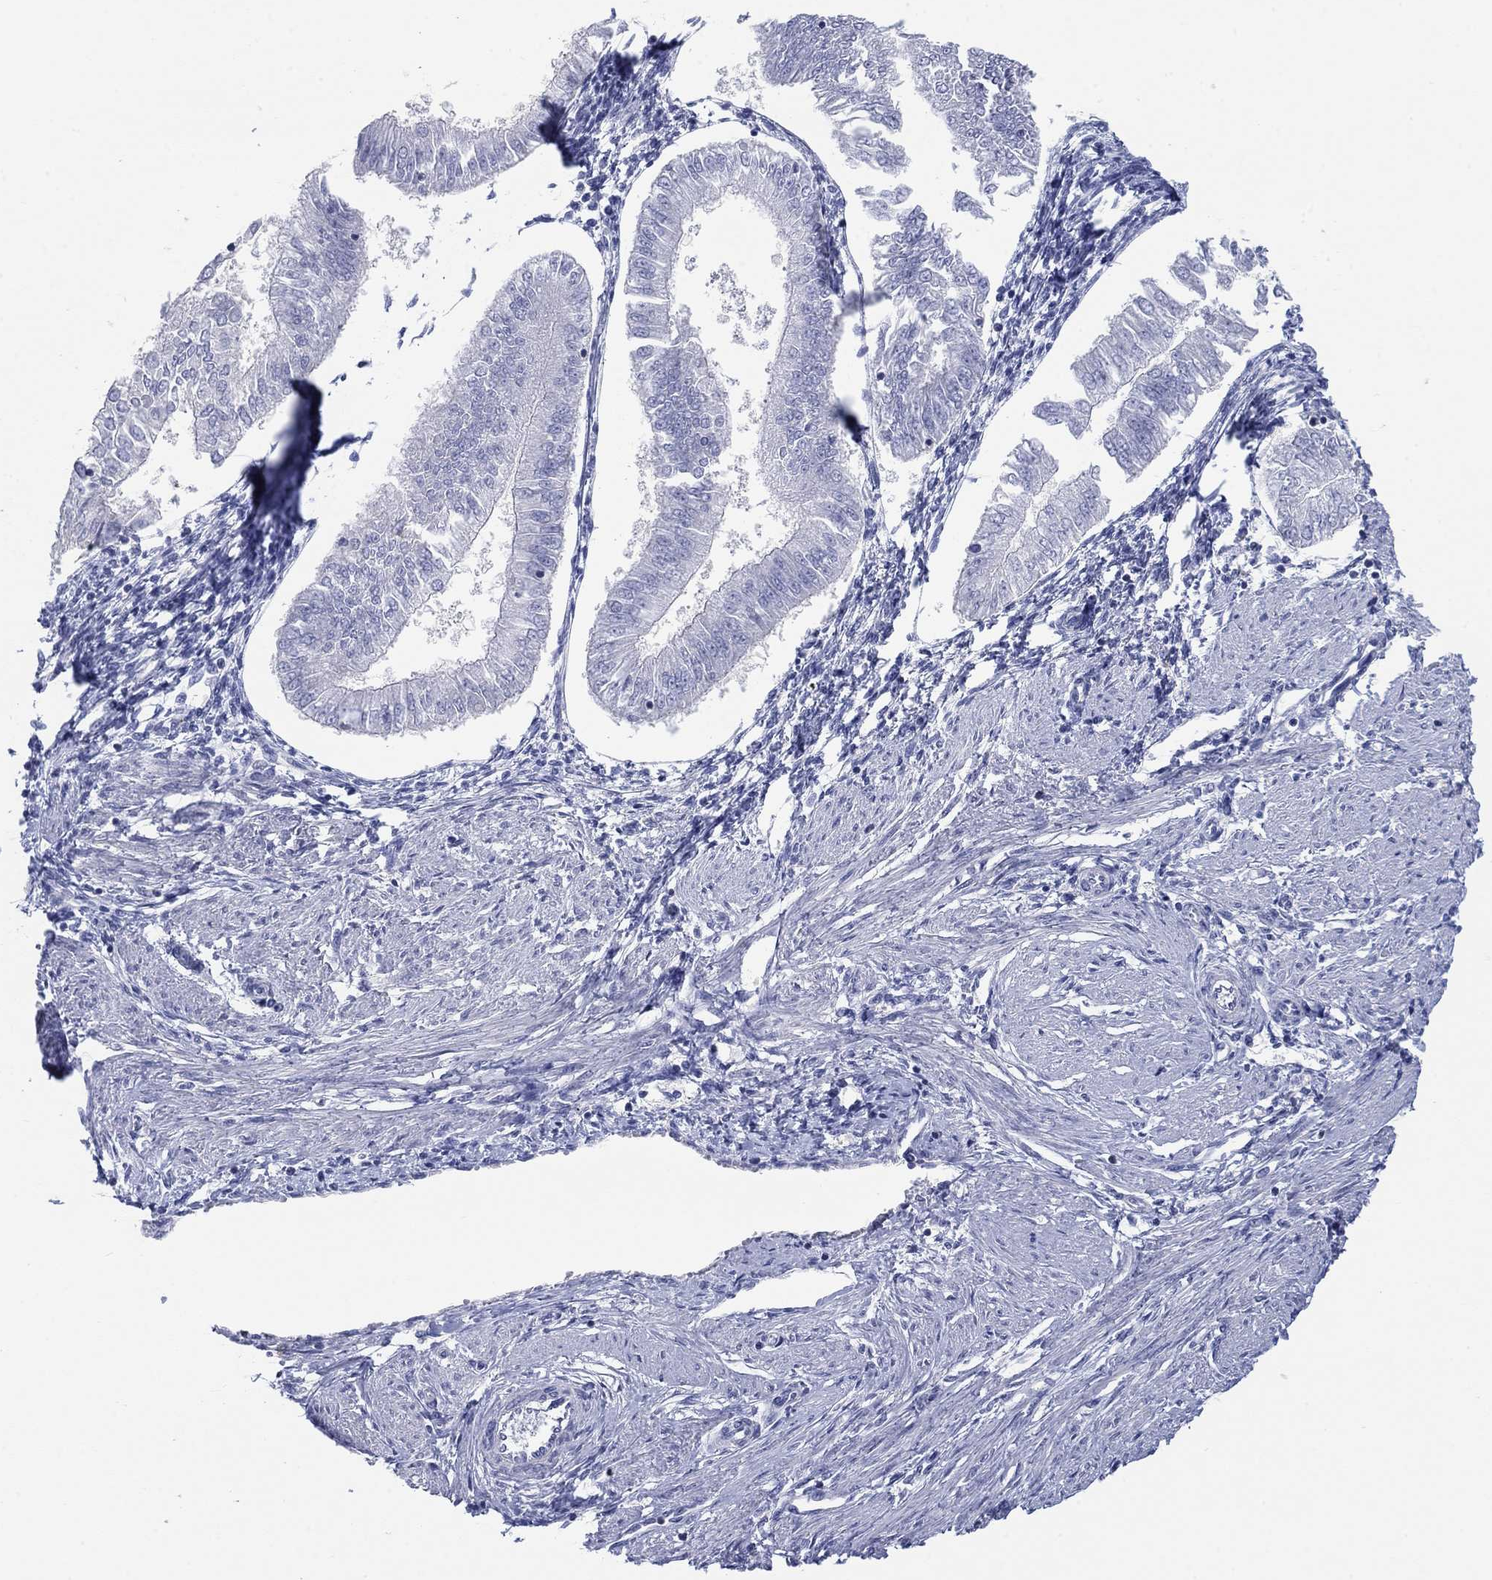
{"staining": {"intensity": "negative", "quantity": "none", "location": "none"}, "tissue": "endometrial cancer", "cell_type": "Tumor cells", "image_type": "cancer", "snomed": [{"axis": "morphology", "description": "Adenocarcinoma, NOS"}, {"axis": "topography", "description": "Endometrium"}], "caption": "The histopathology image shows no staining of tumor cells in endometrial cancer. Brightfield microscopy of immunohistochemistry (IHC) stained with DAB (3,3'-diaminobenzidine) (brown) and hematoxylin (blue), captured at high magnification.", "gene": "FER1L6", "patient": {"sex": "female", "age": 53}}